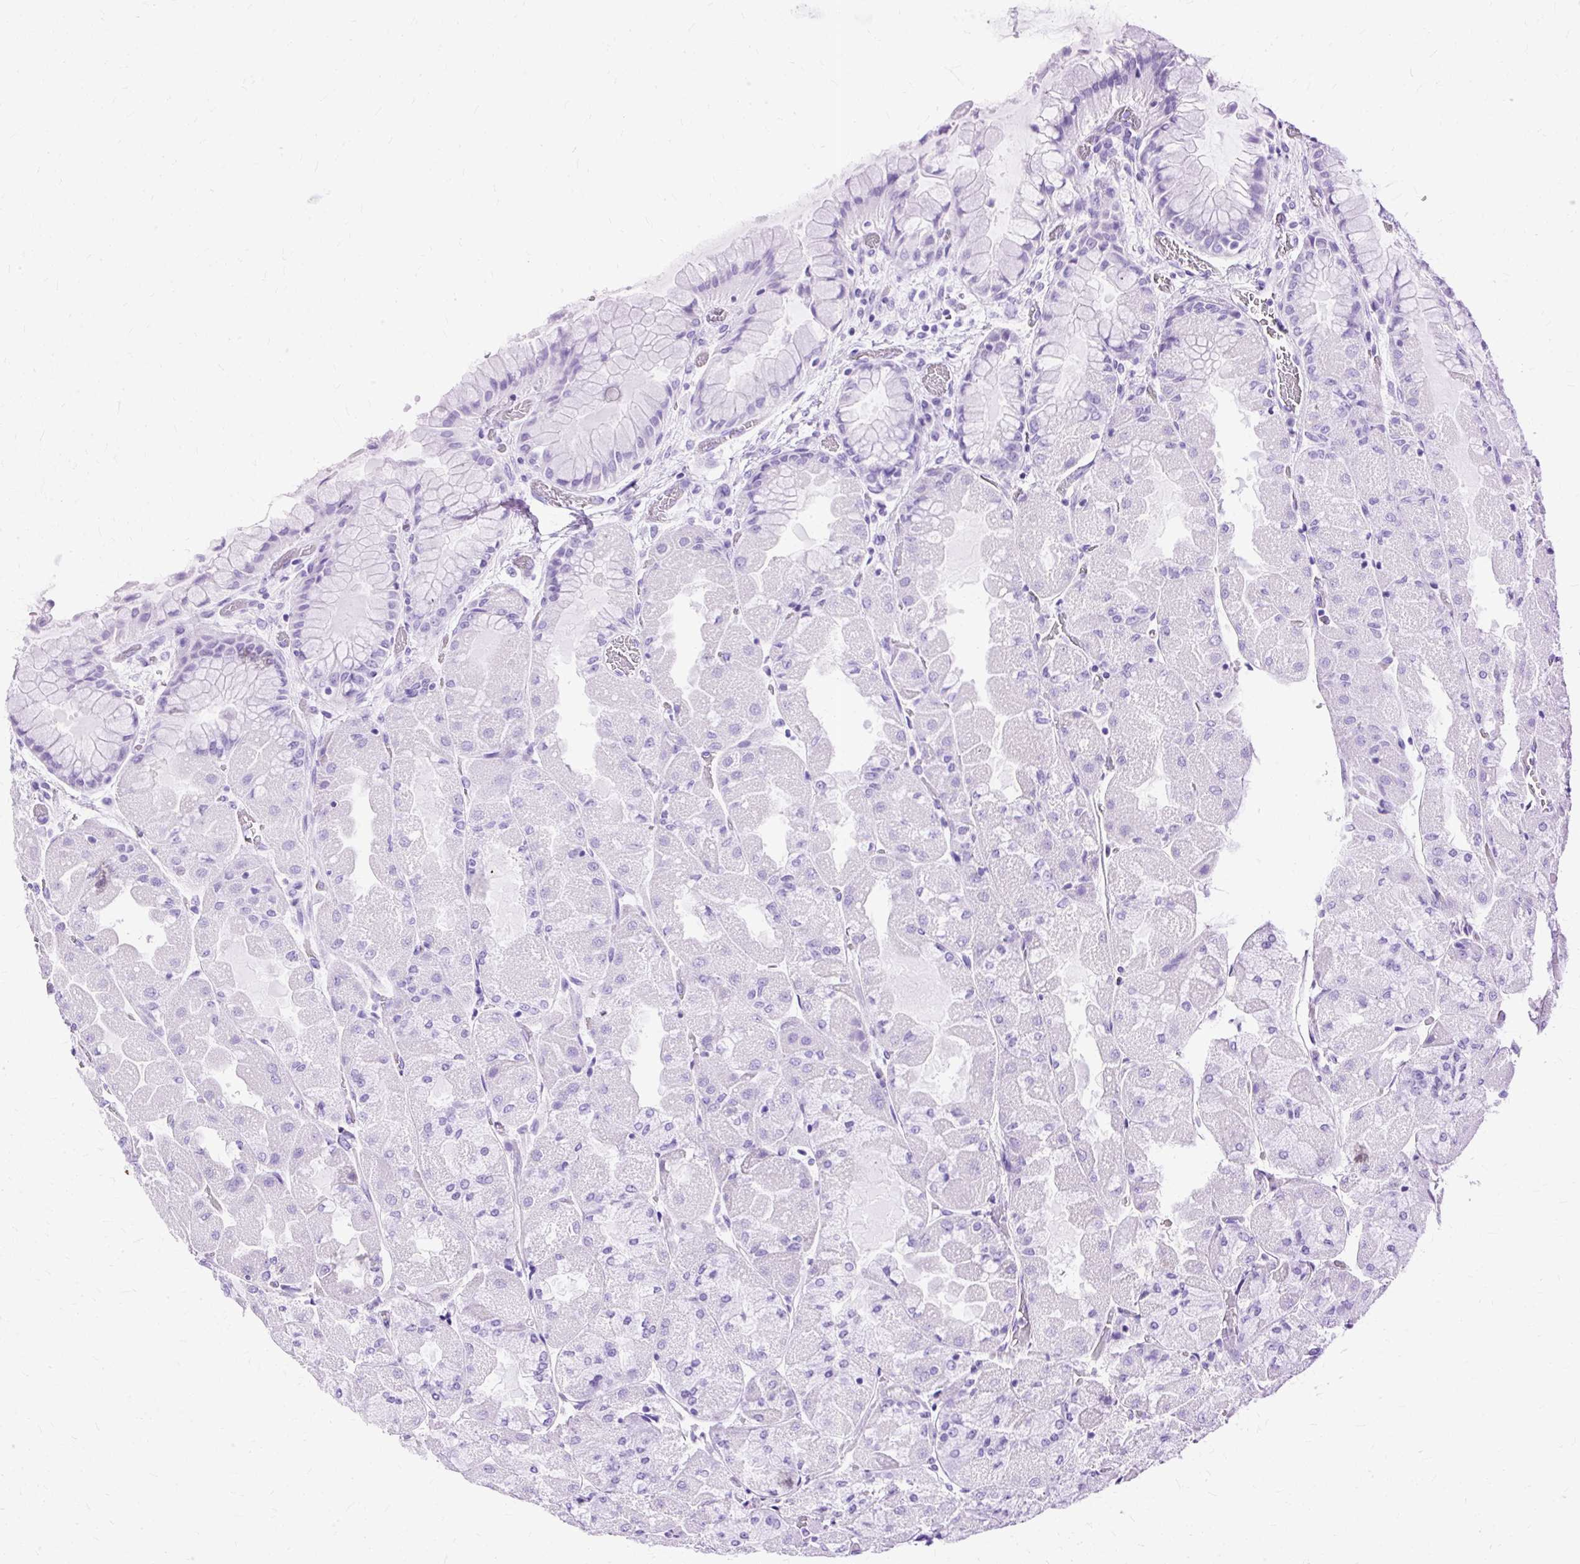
{"staining": {"intensity": "negative", "quantity": "none", "location": "none"}, "tissue": "stomach", "cell_type": "Glandular cells", "image_type": "normal", "snomed": [{"axis": "morphology", "description": "Normal tissue, NOS"}, {"axis": "topography", "description": "Stomach"}], "caption": "Micrograph shows no significant protein expression in glandular cells of benign stomach. Brightfield microscopy of immunohistochemistry stained with DAB (3,3'-diaminobenzidine) (brown) and hematoxylin (blue), captured at high magnification.", "gene": "SLC8A2", "patient": {"sex": "female", "age": 61}}